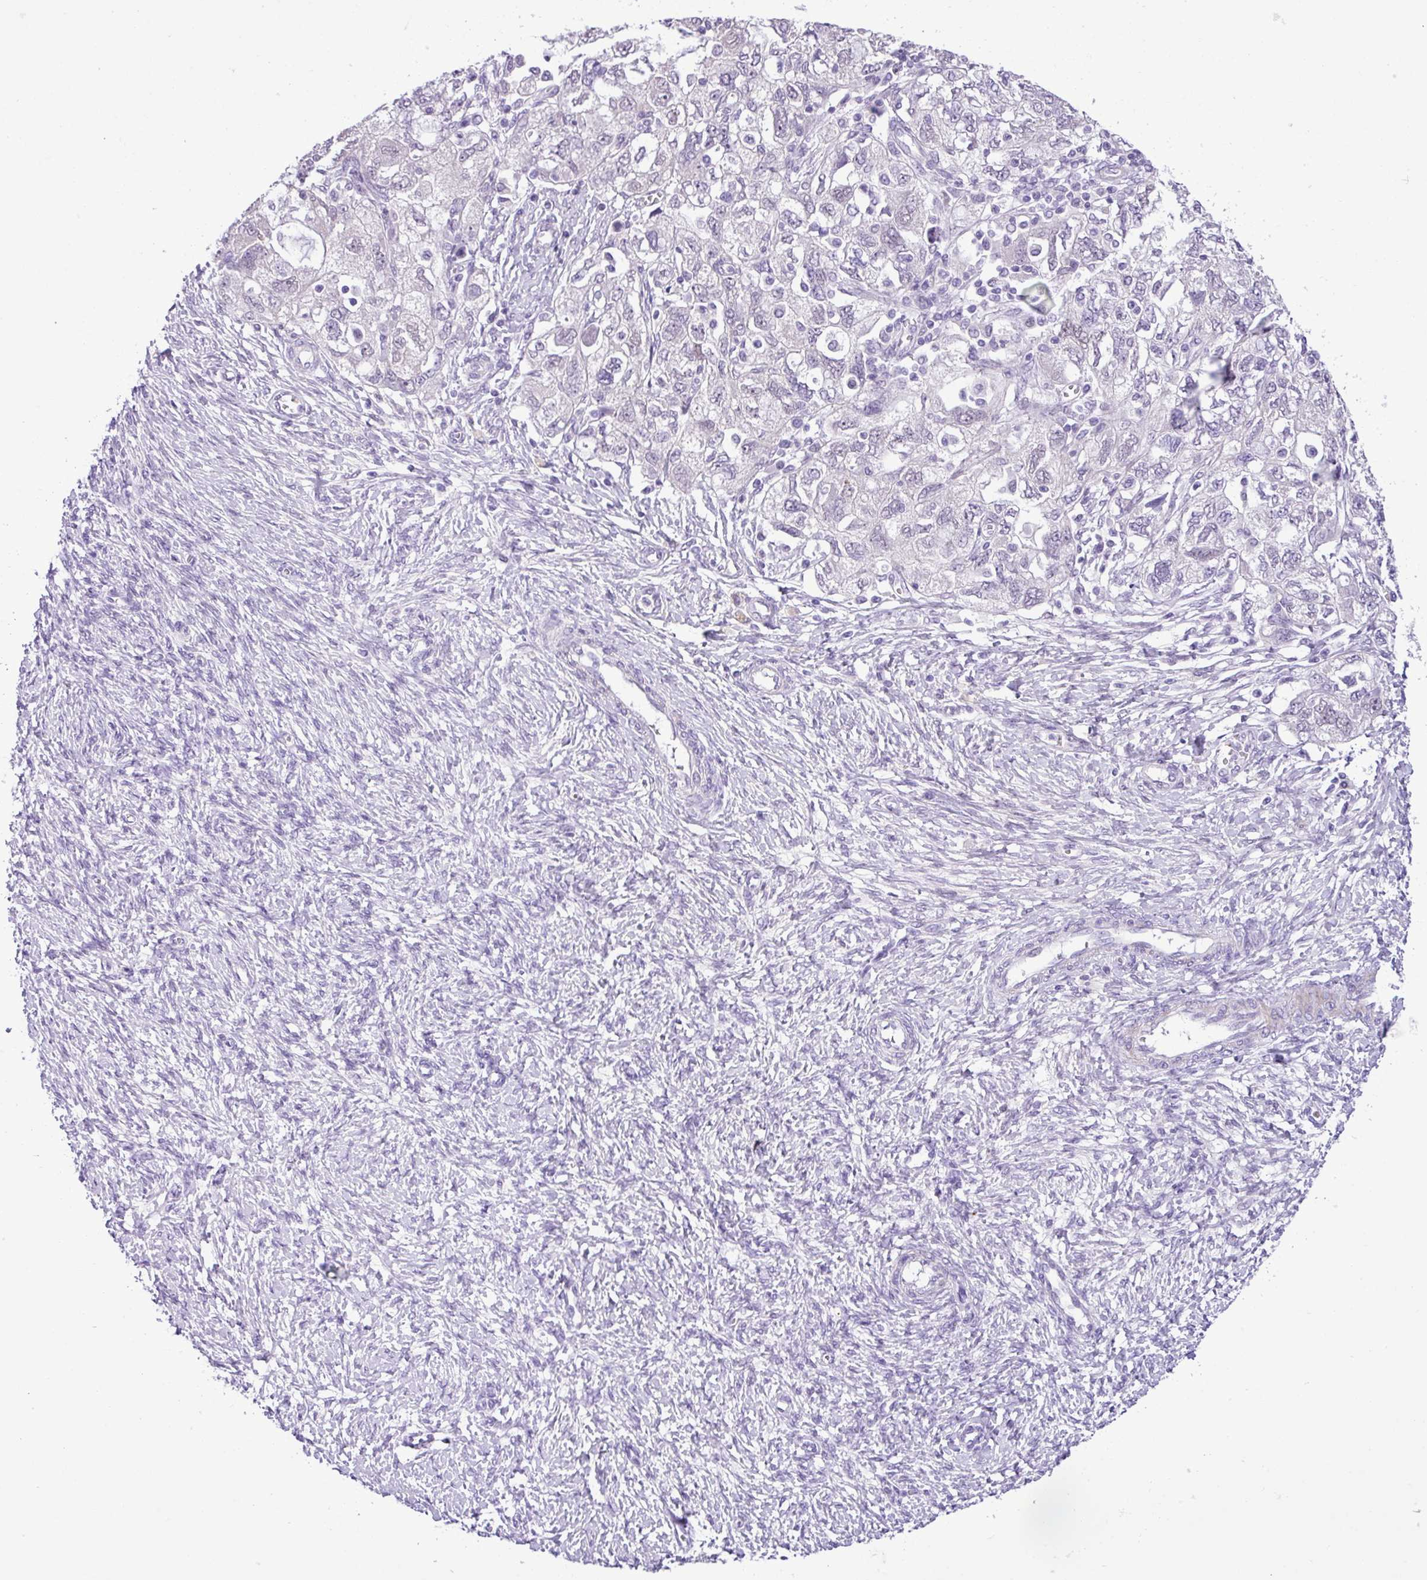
{"staining": {"intensity": "negative", "quantity": "none", "location": "none"}, "tissue": "ovarian cancer", "cell_type": "Tumor cells", "image_type": "cancer", "snomed": [{"axis": "morphology", "description": "Carcinoma, NOS"}, {"axis": "morphology", "description": "Cystadenocarcinoma, serous, NOS"}, {"axis": "topography", "description": "Ovary"}], "caption": "This is a photomicrograph of immunohistochemistry staining of carcinoma (ovarian), which shows no expression in tumor cells.", "gene": "YLPM1", "patient": {"sex": "female", "age": 69}}